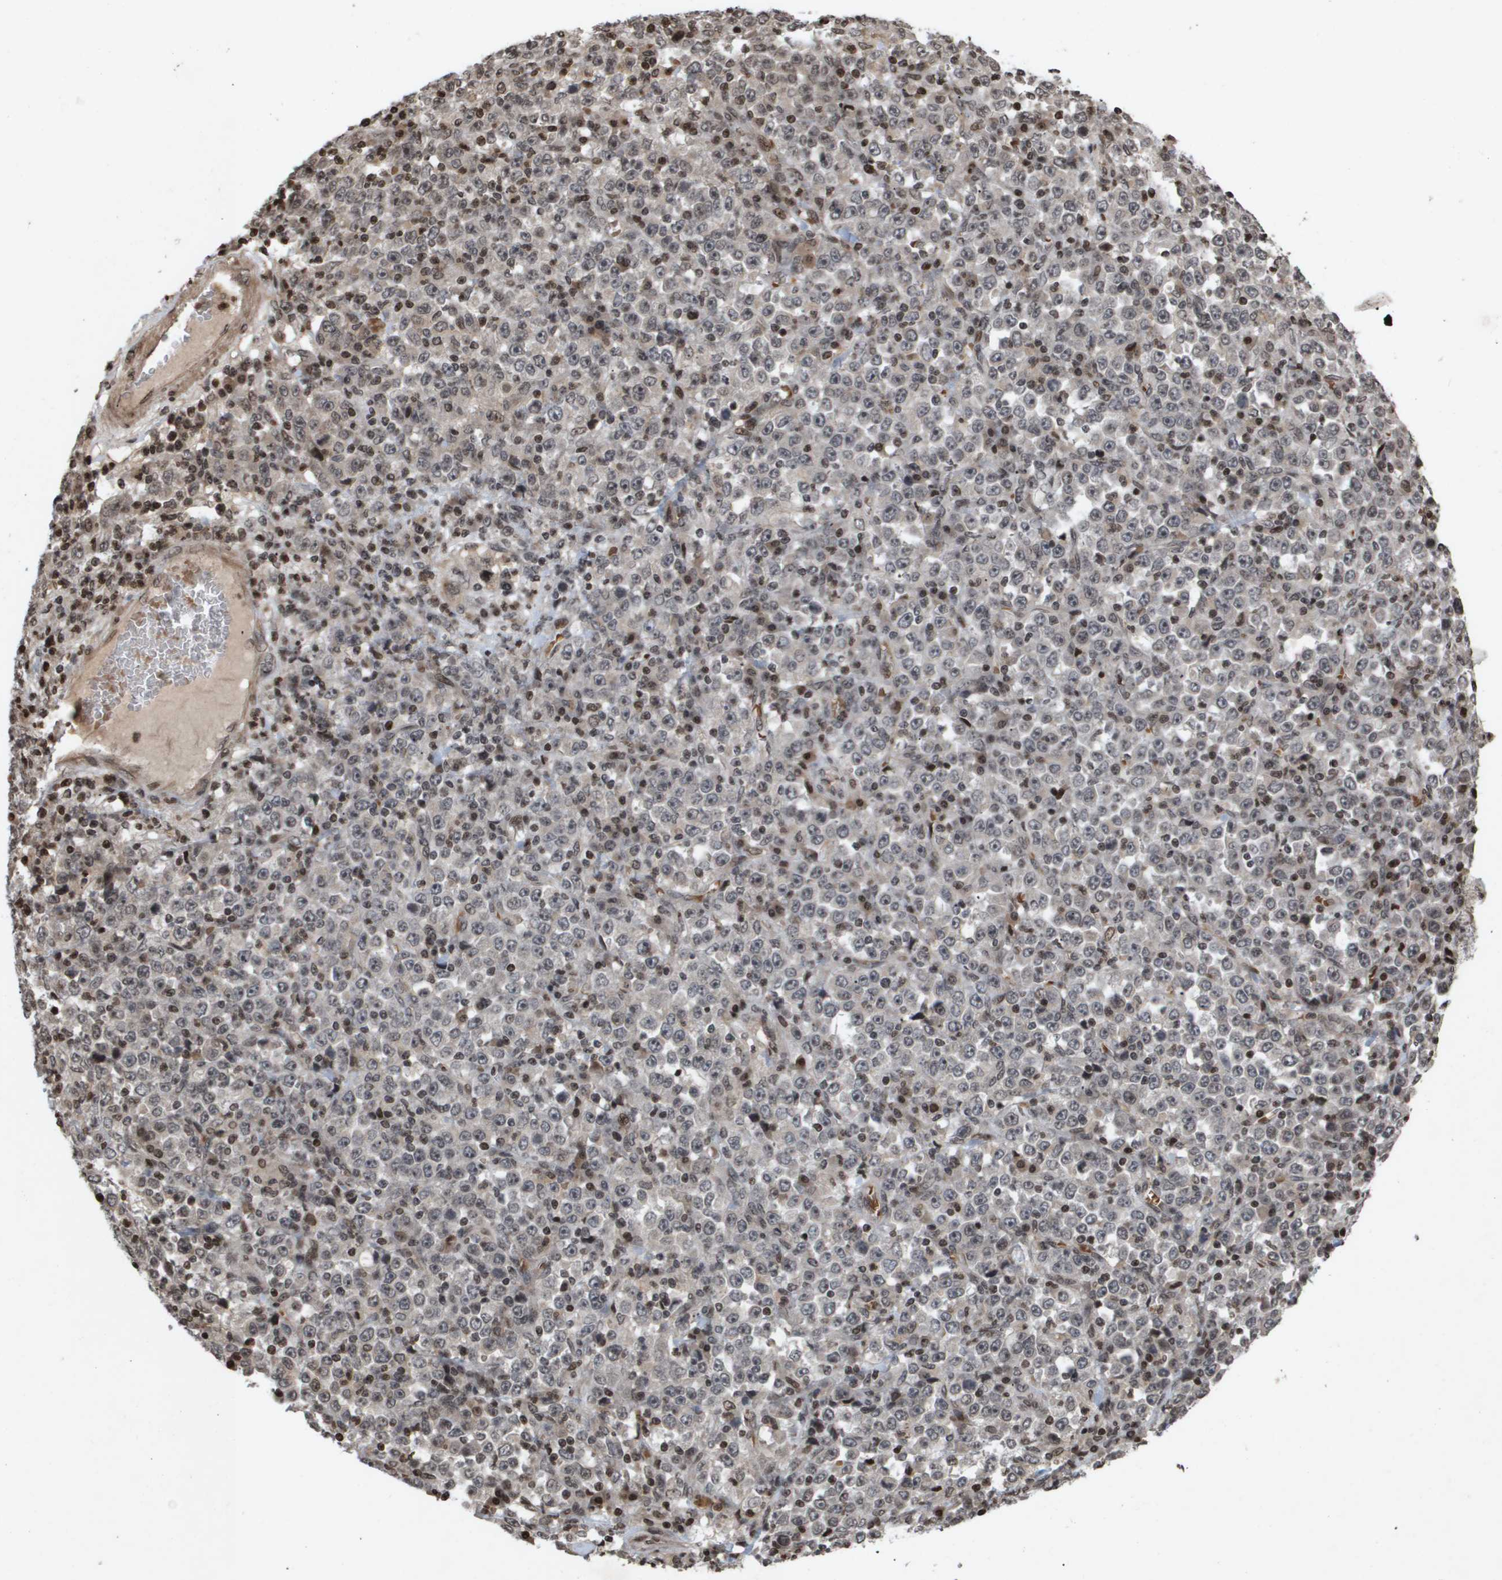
{"staining": {"intensity": "negative", "quantity": "none", "location": "none"}, "tissue": "stomach cancer", "cell_type": "Tumor cells", "image_type": "cancer", "snomed": [{"axis": "morphology", "description": "Normal tissue, NOS"}, {"axis": "morphology", "description": "Adenocarcinoma, NOS"}, {"axis": "topography", "description": "Stomach, upper"}, {"axis": "topography", "description": "Stomach"}], "caption": "Histopathology image shows no protein staining in tumor cells of stomach cancer (adenocarcinoma) tissue. The staining is performed using DAB brown chromogen with nuclei counter-stained in using hematoxylin.", "gene": "HSPA6", "patient": {"sex": "male", "age": 59}}